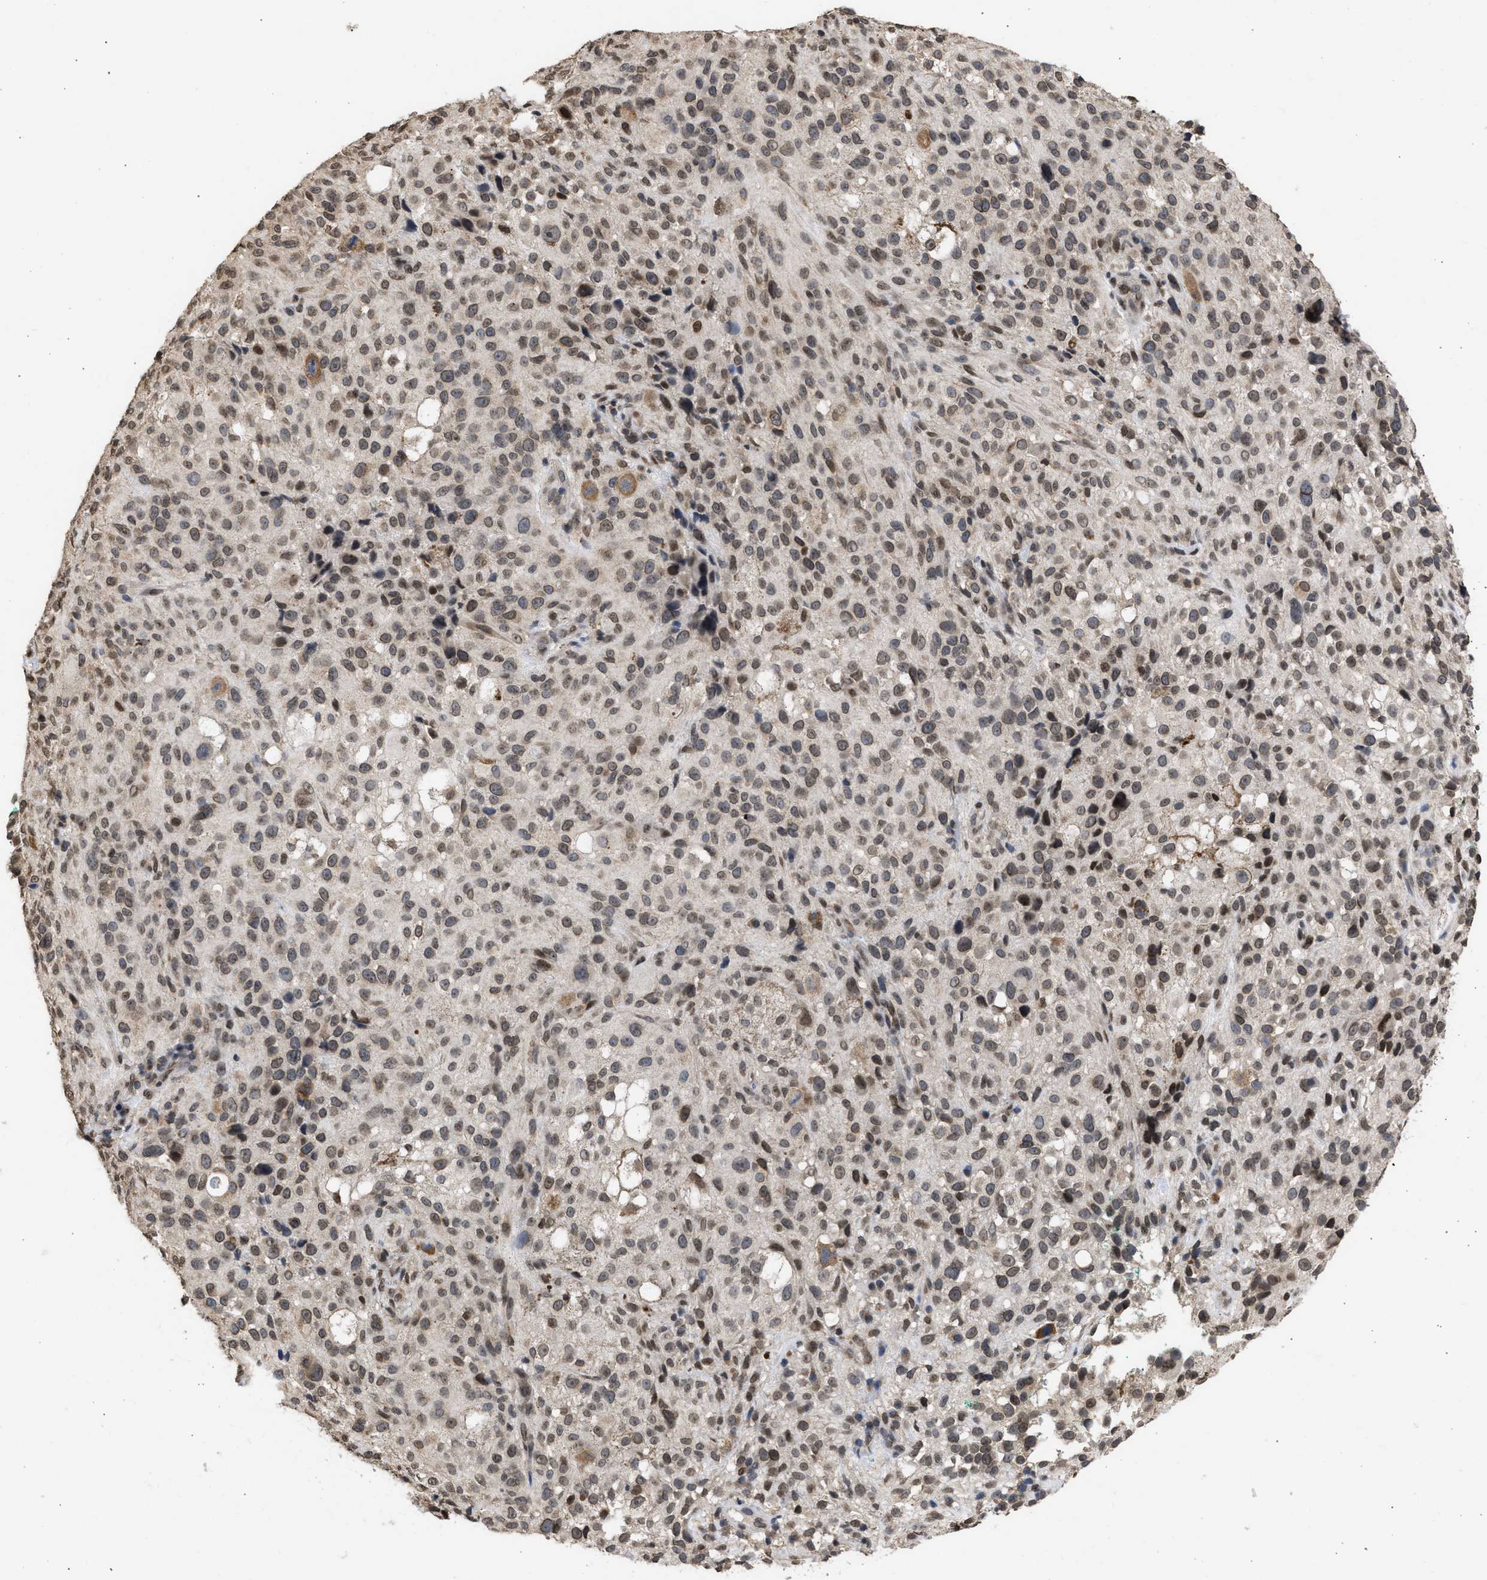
{"staining": {"intensity": "weak", "quantity": "25%-75%", "location": "cytoplasmic/membranous,nuclear"}, "tissue": "melanoma", "cell_type": "Tumor cells", "image_type": "cancer", "snomed": [{"axis": "morphology", "description": "Necrosis, NOS"}, {"axis": "morphology", "description": "Malignant melanoma, NOS"}, {"axis": "topography", "description": "Skin"}], "caption": "Protein staining shows weak cytoplasmic/membranous and nuclear expression in approximately 25%-75% of tumor cells in melanoma. (DAB (3,3'-diaminobenzidine) = brown stain, brightfield microscopy at high magnification).", "gene": "NUP35", "patient": {"sex": "female", "age": 87}}